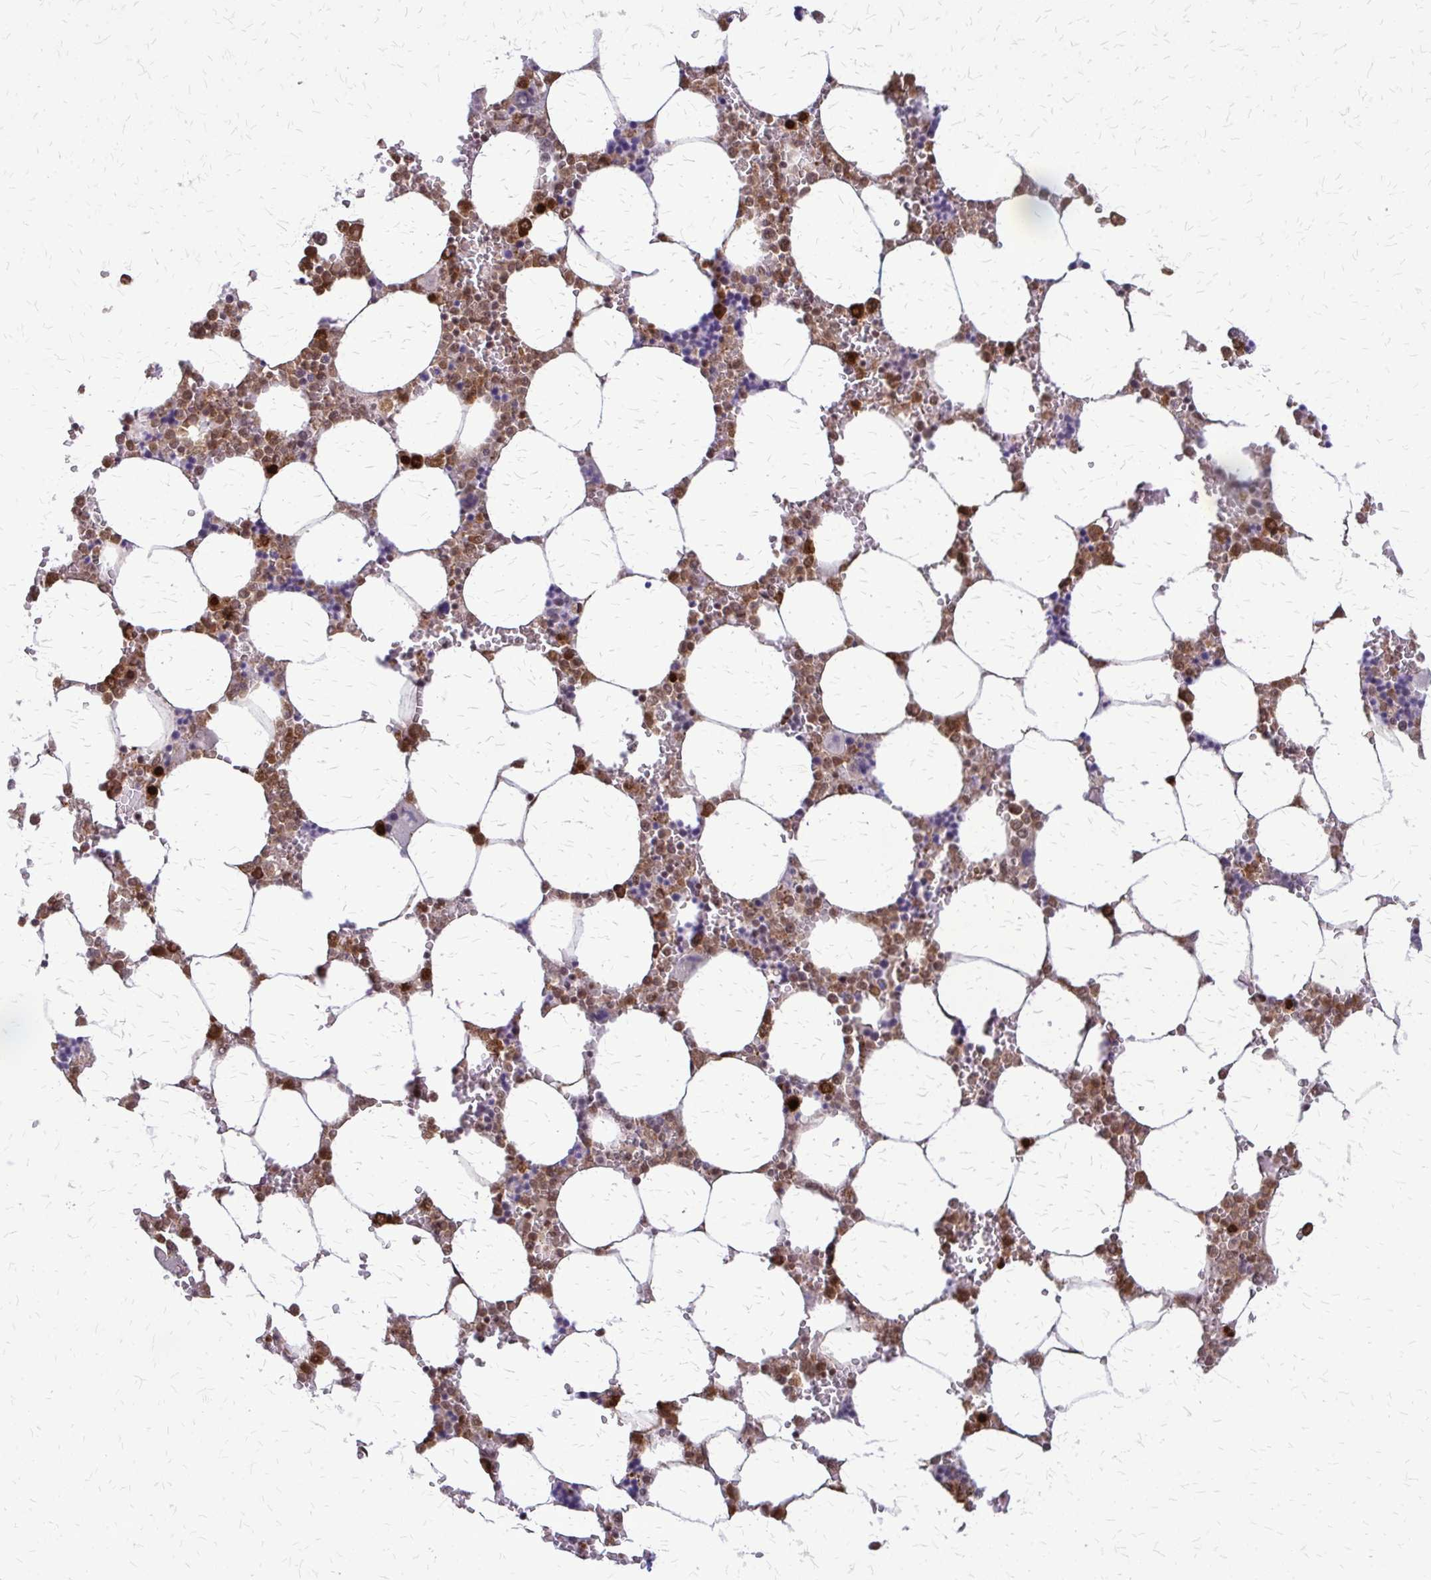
{"staining": {"intensity": "moderate", "quantity": "25%-75%", "location": "cytoplasmic/membranous,nuclear"}, "tissue": "bone marrow", "cell_type": "Hematopoietic cells", "image_type": "normal", "snomed": [{"axis": "morphology", "description": "Normal tissue, NOS"}, {"axis": "topography", "description": "Bone marrow"}], "caption": "Hematopoietic cells show medium levels of moderate cytoplasmic/membranous,nuclear staining in approximately 25%-75% of cells in normal human bone marrow.", "gene": "HDAC3", "patient": {"sex": "male", "age": 64}}